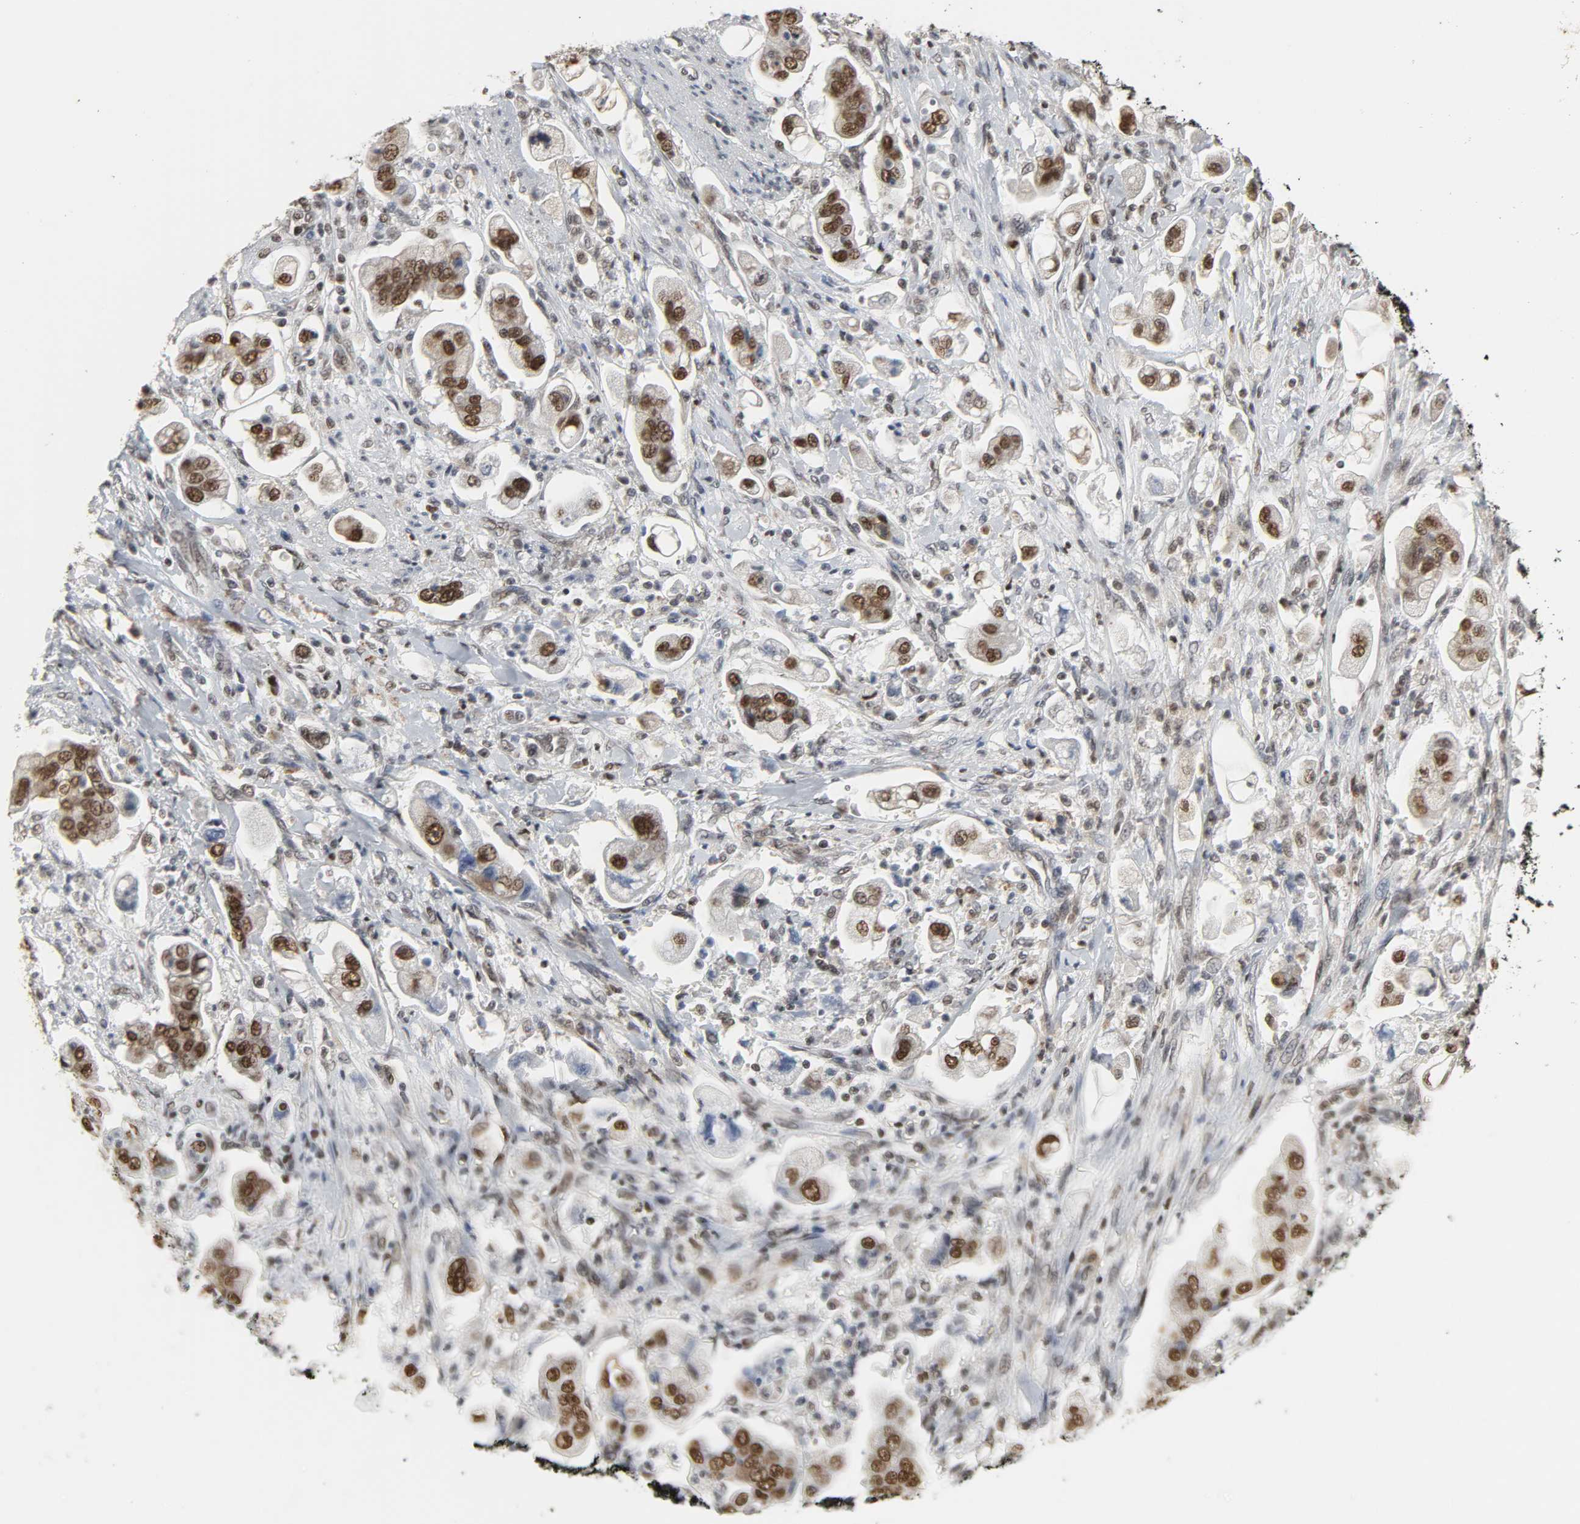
{"staining": {"intensity": "strong", "quantity": ">75%", "location": "nuclear"}, "tissue": "stomach cancer", "cell_type": "Tumor cells", "image_type": "cancer", "snomed": [{"axis": "morphology", "description": "Adenocarcinoma, NOS"}, {"axis": "topography", "description": "Stomach"}], "caption": "This is an image of IHC staining of stomach cancer (adenocarcinoma), which shows strong staining in the nuclear of tumor cells.", "gene": "DAZAP1", "patient": {"sex": "male", "age": 62}}